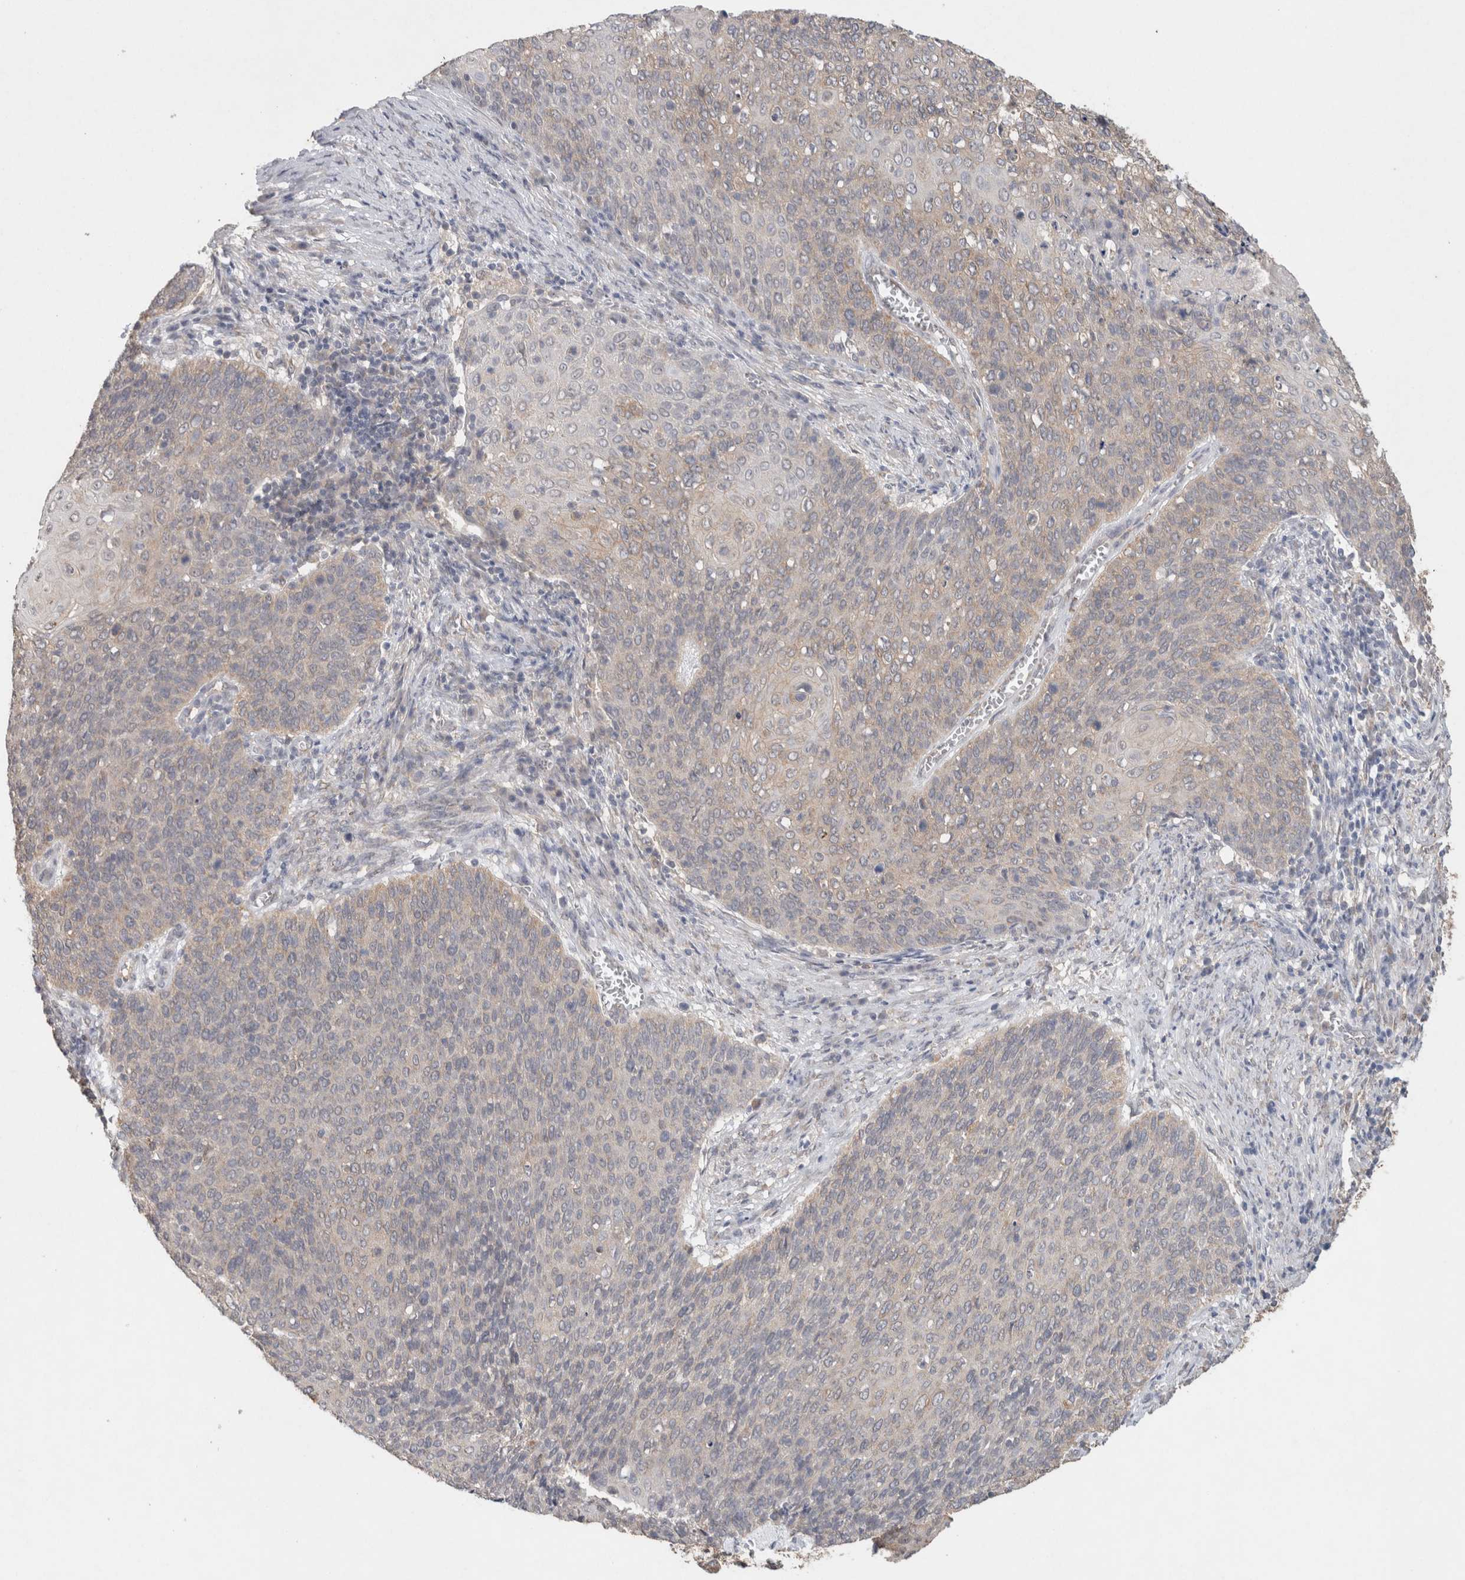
{"staining": {"intensity": "weak", "quantity": "25%-75%", "location": "cytoplasmic/membranous"}, "tissue": "cervical cancer", "cell_type": "Tumor cells", "image_type": "cancer", "snomed": [{"axis": "morphology", "description": "Squamous cell carcinoma, NOS"}, {"axis": "topography", "description": "Cervix"}], "caption": "Immunohistochemical staining of cervical squamous cell carcinoma reveals weak cytoplasmic/membranous protein expression in about 25%-75% of tumor cells.", "gene": "RAB14", "patient": {"sex": "female", "age": 39}}